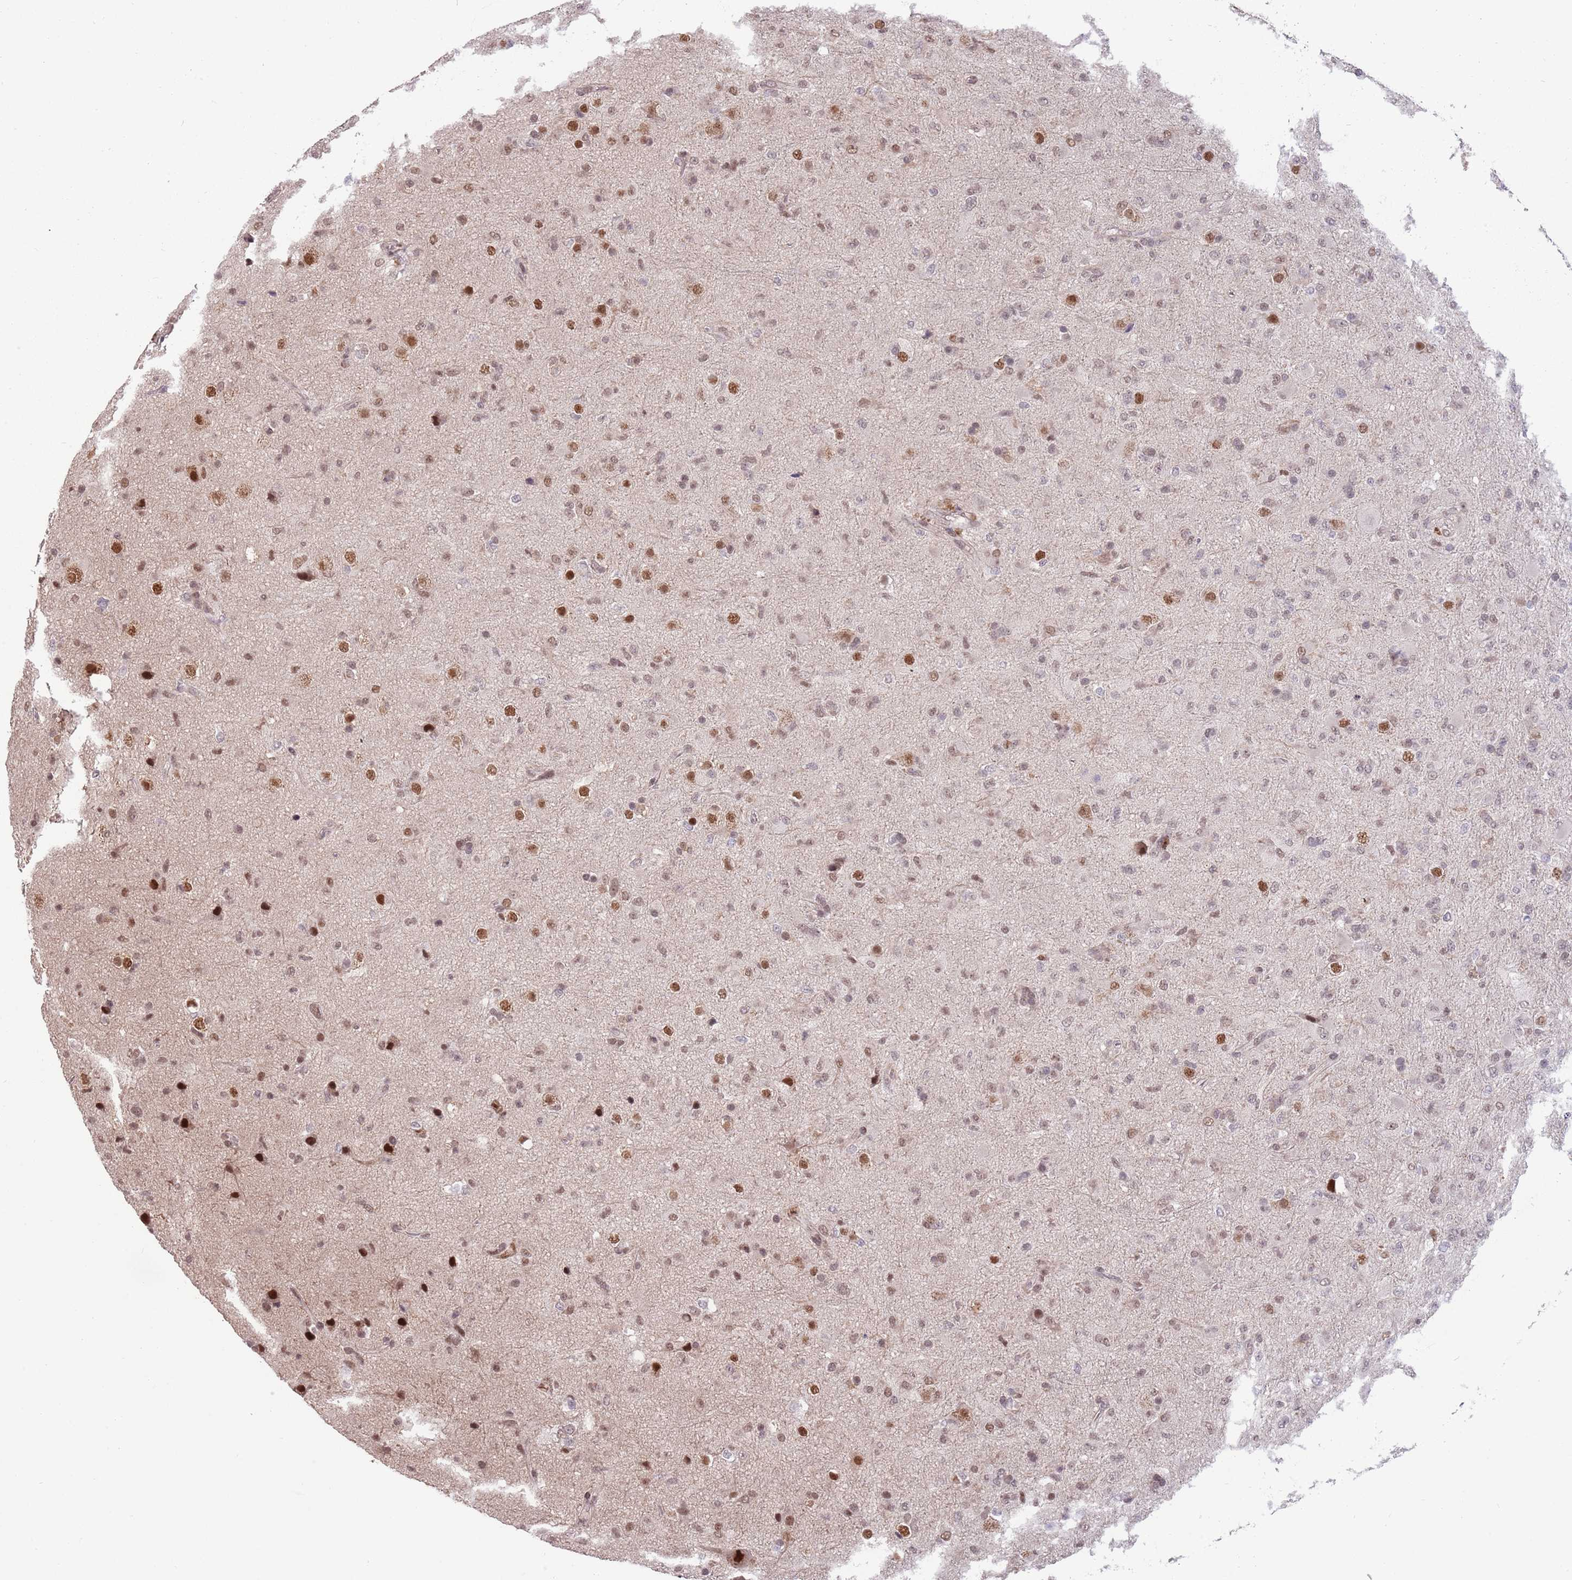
{"staining": {"intensity": "moderate", "quantity": "25%-75%", "location": "nuclear"}, "tissue": "glioma", "cell_type": "Tumor cells", "image_type": "cancer", "snomed": [{"axis": "morphology", "description": "Glioma, malignant, Low grade"}, {"axis": "topography", "description": "Brain"}], "caption": "Approximately 25%-75% of tumor cells in human malignant low-grade glioma show moderate nuclear protein positivity as visualized by brown immunohistochemical staining.", "gene": "ZBTB7A", "patient": {"sex": "male", "age": 65}}